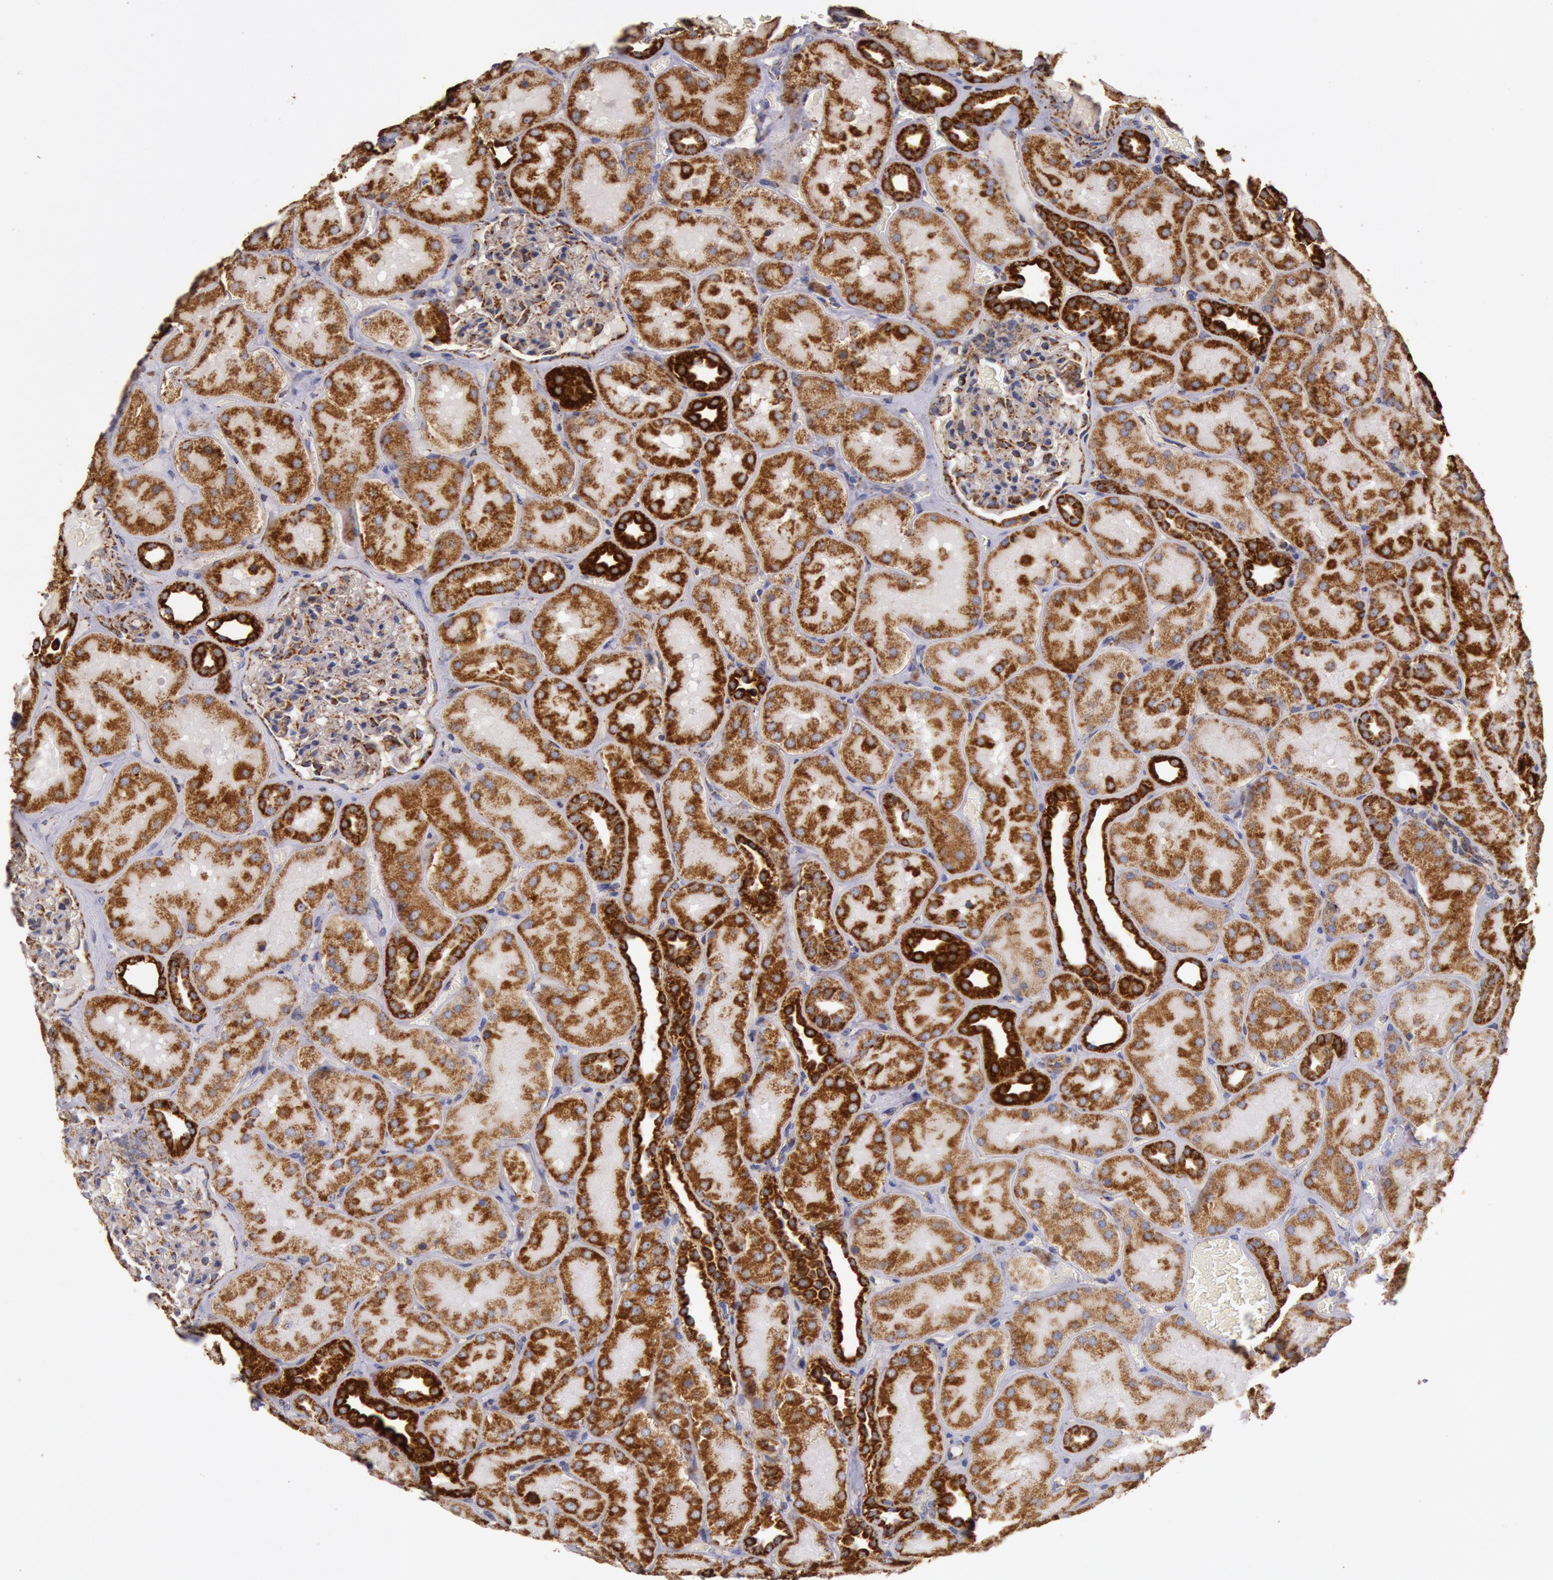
{"staining": {"intensity": "moderate", "quantity": "25%-75%", "location": "cytoplasmic/membranous"}, "tissue": "kidney", "cell_type": "Cells in glomeruli", "image_type": "normal", "snomed": [{"axis": "morphology", "description": "Normal tissue, NOS"}, {"axis": "topography", "description": "Kidney"}], "caption": "Immunohistochemistry (DAB (3,3'-diaminobenzidine)) staining of normal human kidney reveals moderate cytoplasmic/membranous protein expression in about 25%-75% of cells in glomeruli. (DAB = brown stain, brightfield microscopy at high magnification).", "gene": "CYC1", "patient": {"sex": "male", "age": 28}}